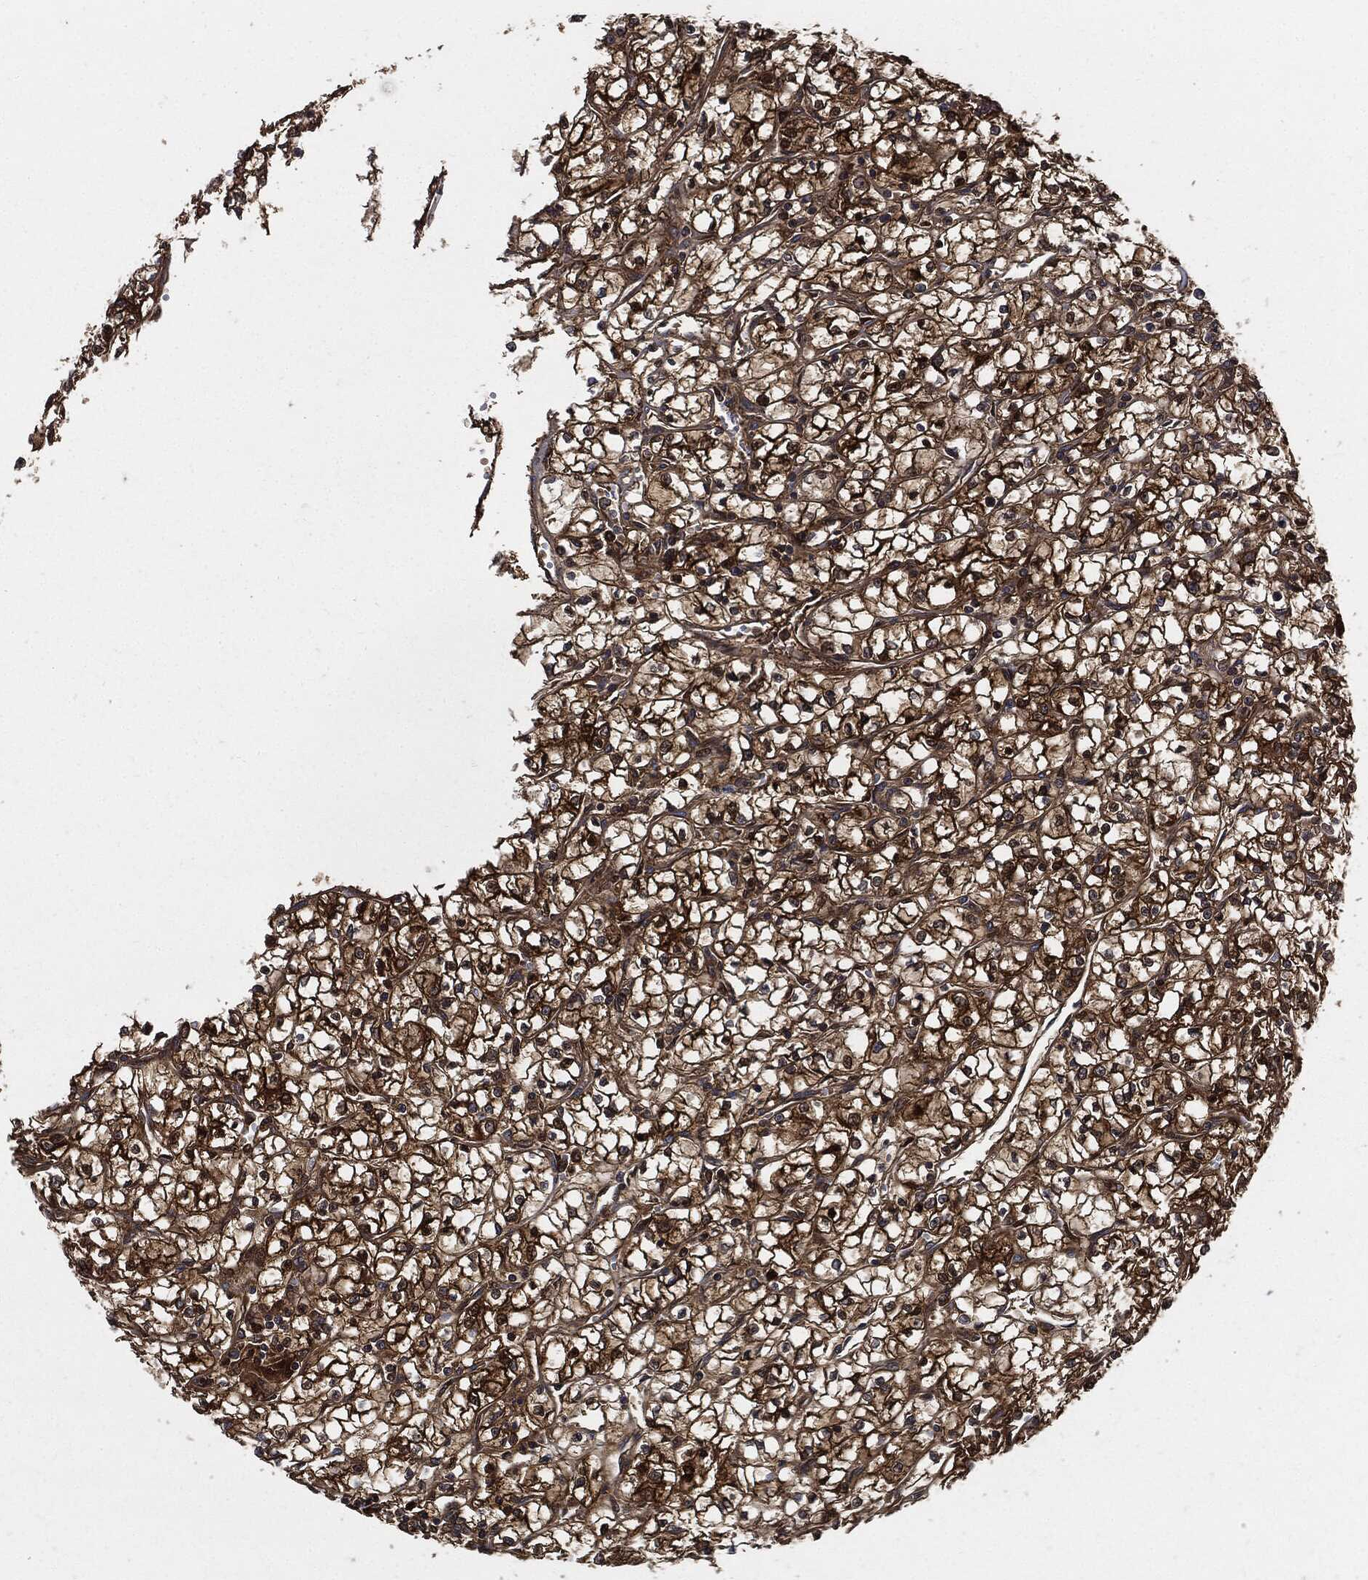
{"staining": {"intensity": "strong", "quantity": ">75%", "location": "cytoplasmic/membranous"}, "tissue": "renal cancer", "cell_type": "Tumor cells", "image_type": "cancer", "snomed": [{"axis": "morphology", "description": "Adenocarcinoma, NOS"}, {"axis": "topography", "description": "Kidney"}], "caption": "High-magnification brightfield microscopy of renal cancer (adenocarcinoma) stained with DAB (brown) and counterstained with hematoxylin (blue). tumor cells exhibit strong cytoplasmic/membranous positivity is identified in approximately>75% of cells. (DAB = brown stain, brightfield microscopy at high magnification).", "gene": "XPNPEP1", "patient": {"sex": "female", "age": 64}}